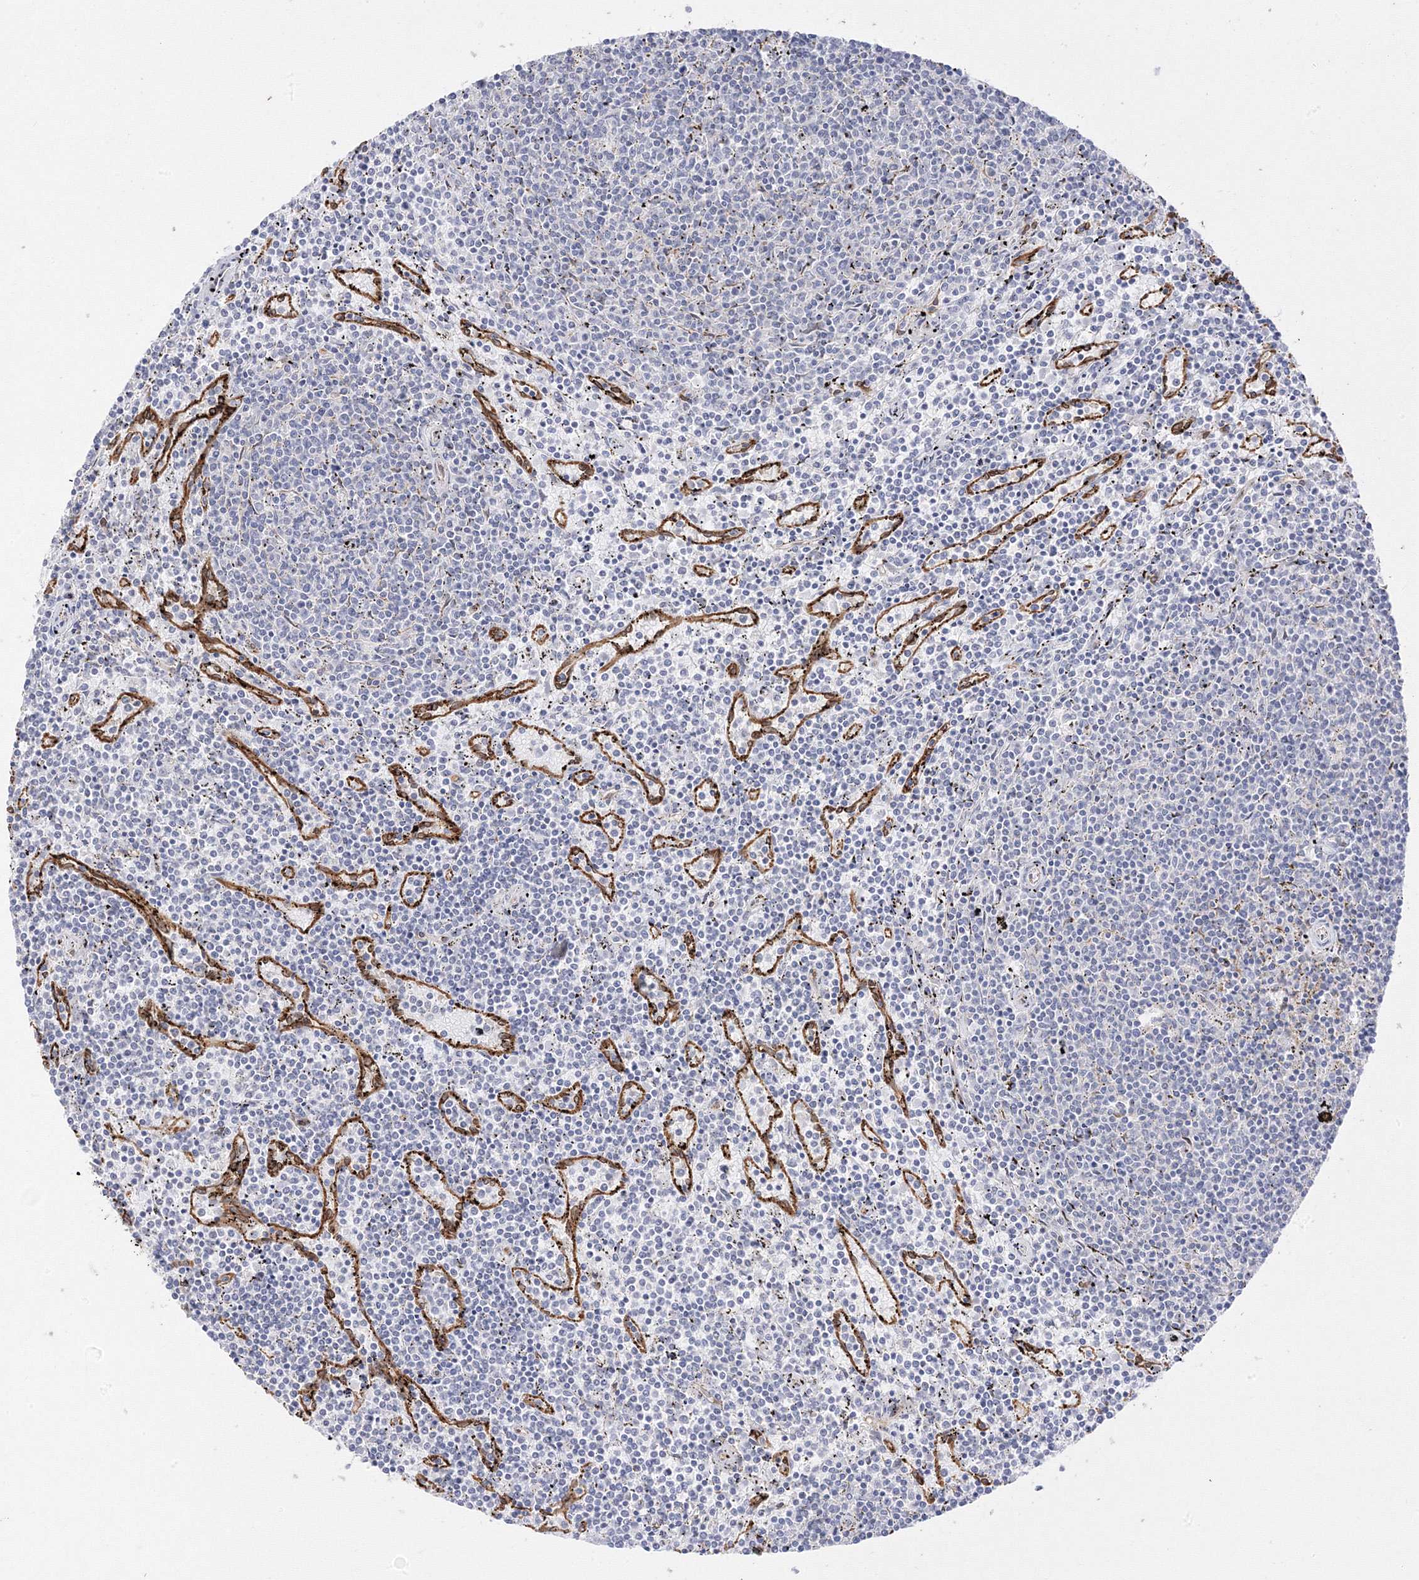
{"staining": {"intensity": "negative", "quantity": "none", "location": "none"}, "tissue": "lymphoma", "cell_type": "Tumor cells", "image_type": "cancer", "snomed": [{"axis": "morphology", "description": "Malignant lymphoma, non-Hodgkin's type, Low grade"}, {"axis": "topography", "description": "Spleen"}], "caption": "Tumor cells show no significant positivity in lymphoma.", "gene": "C2CD2", "patient": {"sex": "female", "age": 50}}